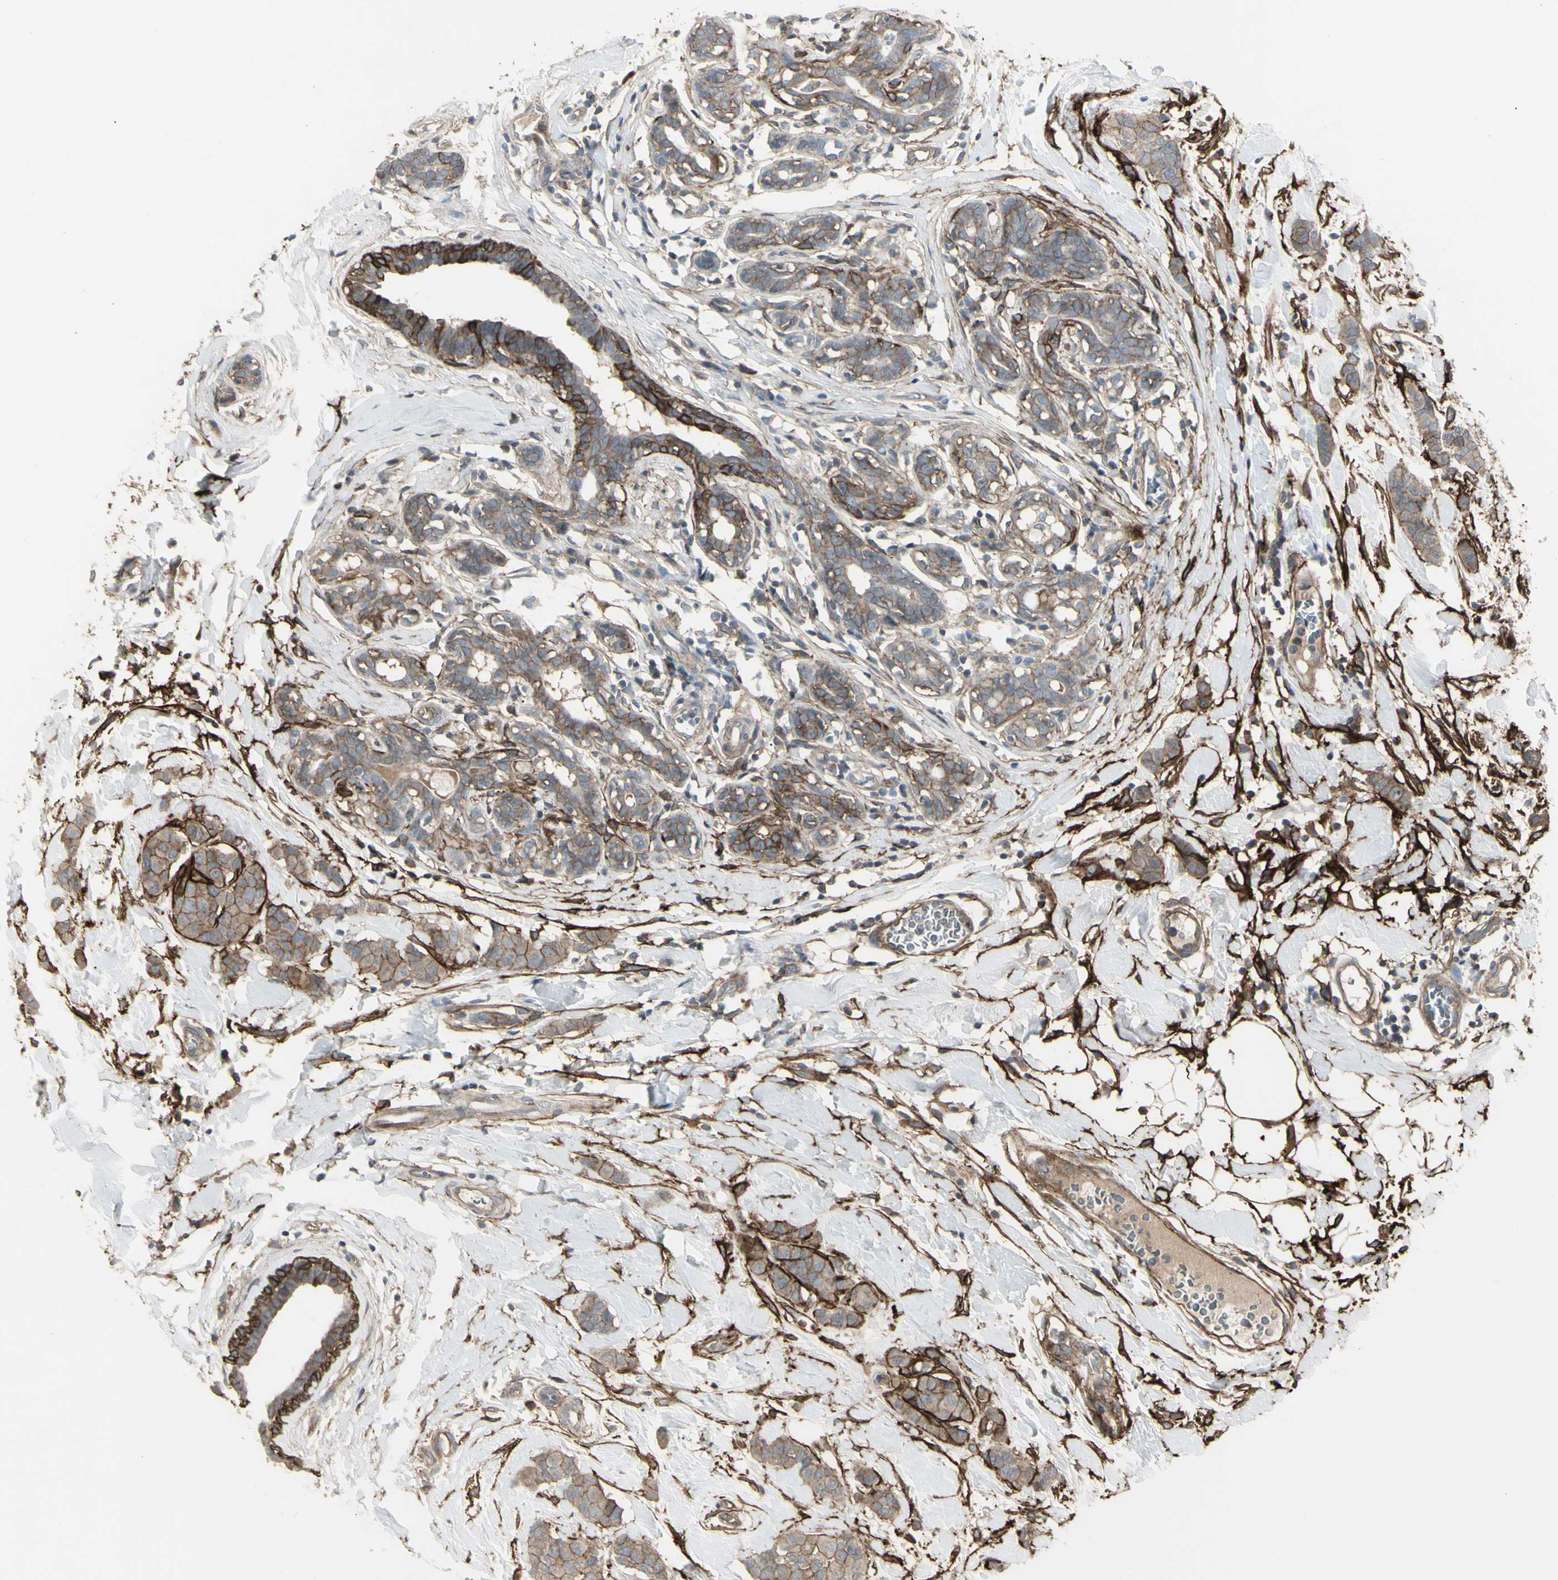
{"staining": {"intensity": "moderate", "quantity": "25%-75%", "location": "cytoplasmic/membranous"}, "tissue": "breast cancer", "cell_type": "Tumor cells", "image_type": "cancer", "snomed": [{"axis": "morphology", "description": "Normal tissue, NOS"}, {"axis": "morphology", "description": "Duct carcinoma"}, {"axis": "topography", "description": "Breast"}], "caption": "This is a photomicrograph of immunohistochemistry staining of breast cancer, which shows moderate expression in the cytoplasmic/membranous of tumor cells.", "gene": "CD276", "patient": {"sex": "female", "age": 40}}